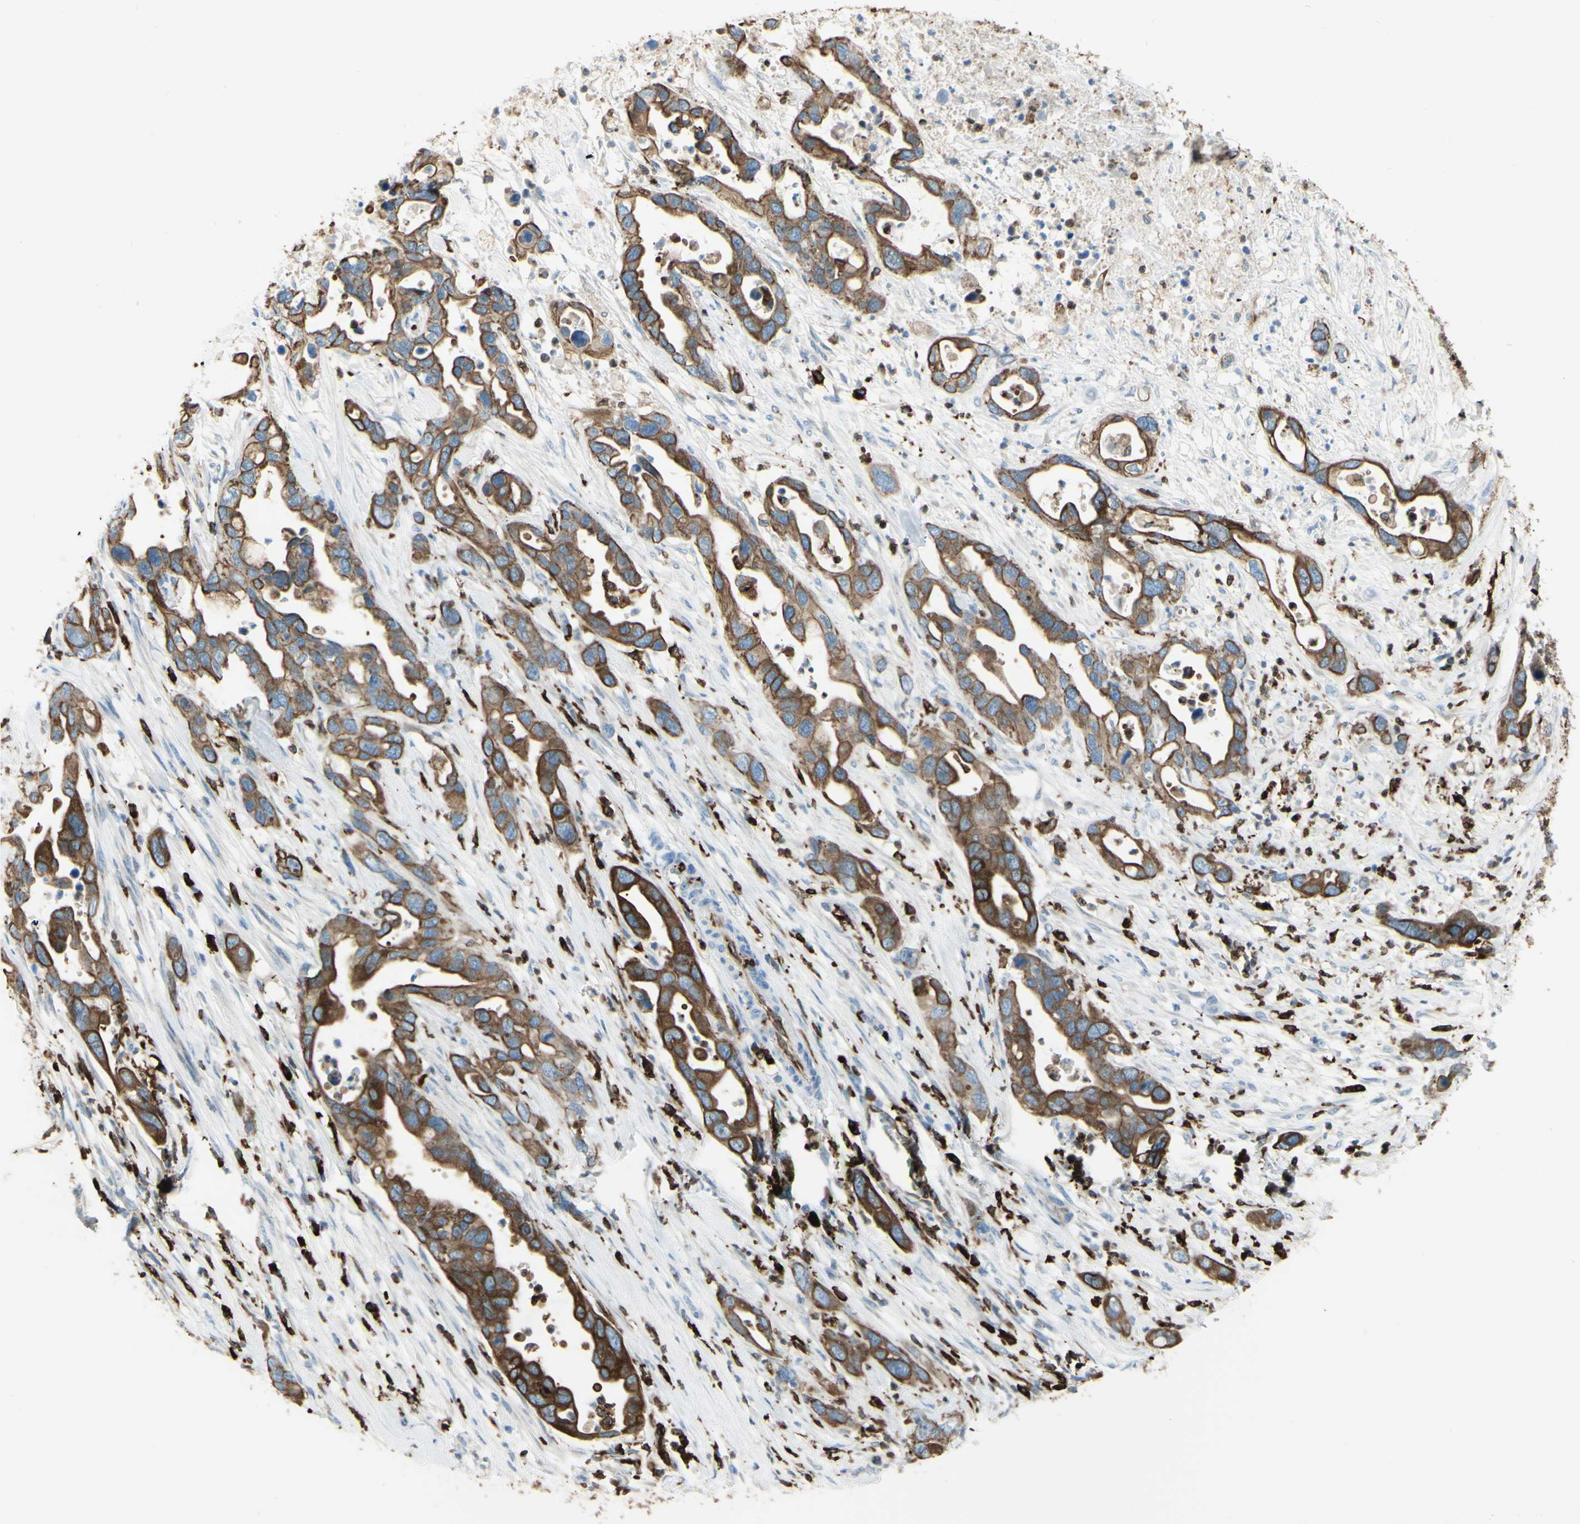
{"staining": {"intensity": "moderate", "quantity": ">75%", "location": "cytoplasmic/membranous"}, "tissue": "pancreatic cancer", "cell_type": "Tumor cells", "image_type": "cancer", "snomed": [{"axis": "morphology", "description": "Adenocarcinoma, NOS"}, {"axis": "topography", "description": "Pancreas"}], "caption": "Human pancreatic adenocarcinoma stained for a protein (brown) exhibits moderate cytoplasmic/membranous positive positivity in about >75% of tumor cells.", "gene": "CD74", "patient": {"sex": "female", "age": 71}}